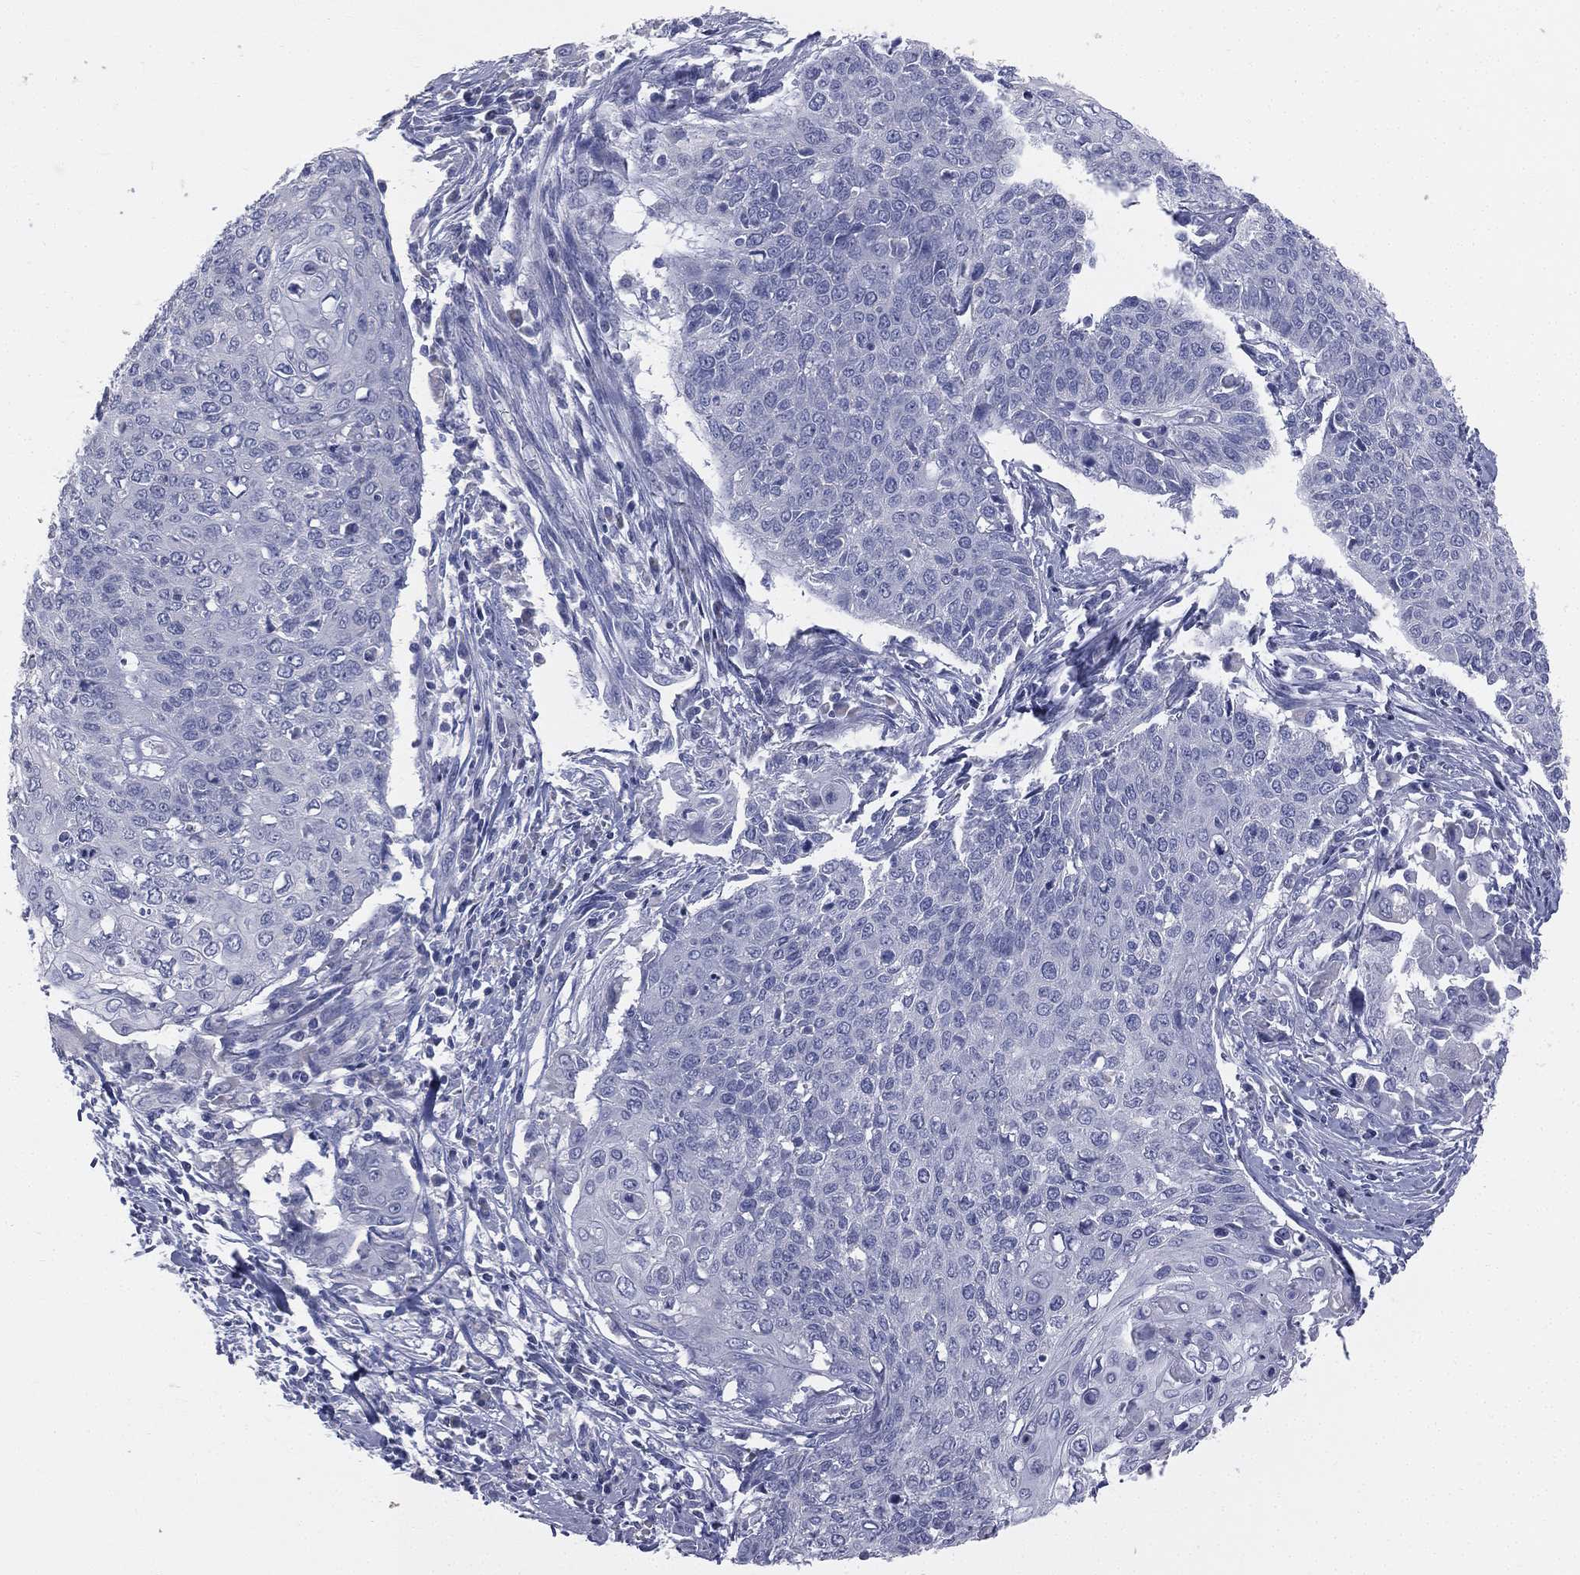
{"staining": {"intensity": "negative", "quantity": "none", "location": "none"}, "tissue": "cervical cancer", "cell_type": "Tumor cells", "image_type": "cancer", "snomed": [{"axis": "morphology", "description": "Squamous cell carcinoma, NOS"}, {"axis": "topography", "description": "Cervix"}], "caption": "The micrograph displays no staining of tumor cells in squamous cell carcinoma (cervical).", "gene": "STK31", "patient": {"sex": "female", "age": 39}}